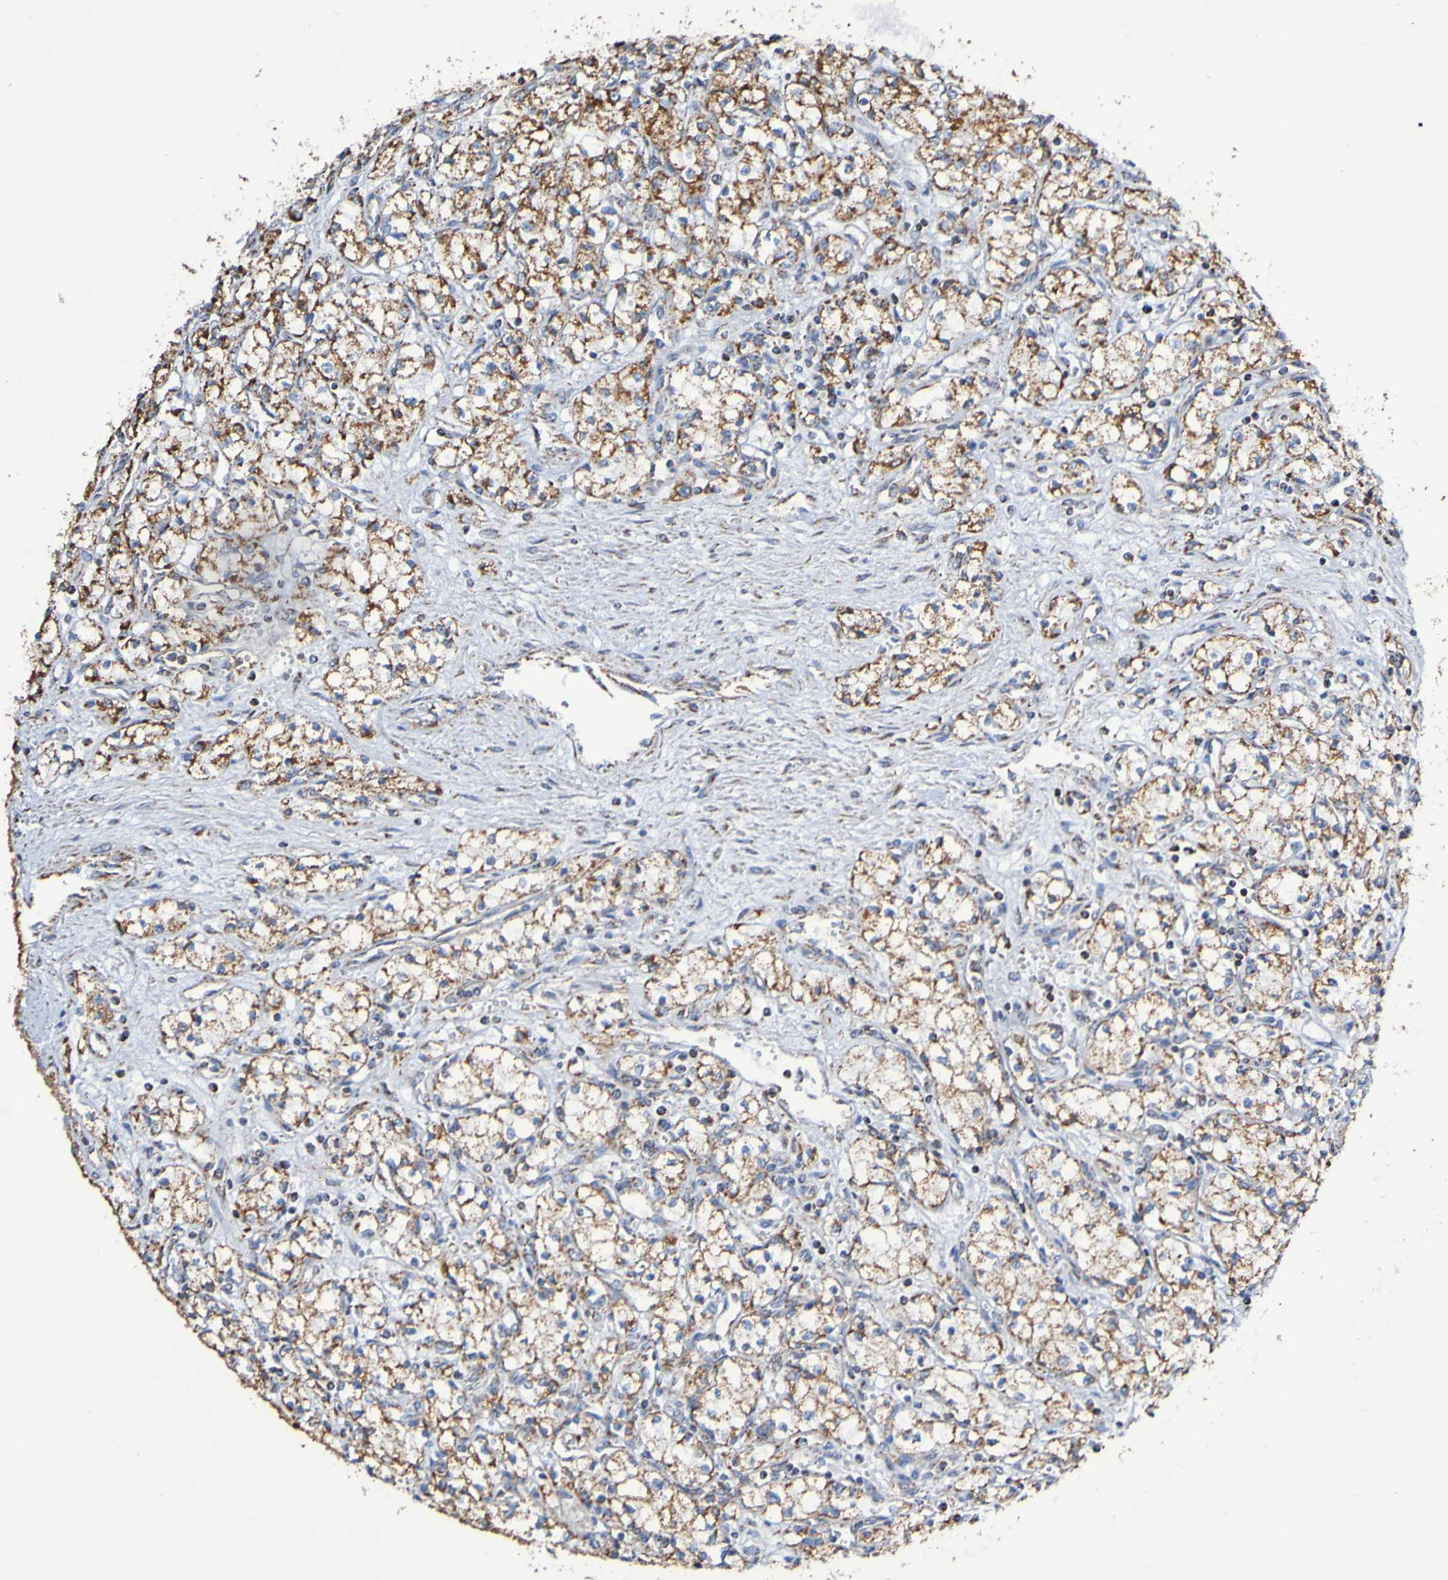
{"staining": {"intensity": "moderate", "quantity": ">75%", "location": "cytoplasmic/membranous"}, "tissue": "renal cancer", "cell_type": "Tumor cells", "image_type": "cancer", "snomed": [{"axis": "morphology", "description": "Normal tissue, NOS"}, {"axis": "morphology", "description": "Adenocarcinoma, NOS"}, {"axis": "topography", "description": "Kidney"}], "caption": "Immunohistochemistry staining of renal adenocarcinoma, which demonstrates medium levels of moderate cytoplasmic/membranous staining in approximately >75% of tumor cells indicating moderate cytoplasmic/membranous protein staining. The staining was performed using DAB (3,3'-diaminobenzidine) (brown) for protein detection and nuclei were counterstained in hematoxylin (blue).", "gene": "IL18R1", "patient": {"sex": "male", "age": 59}}